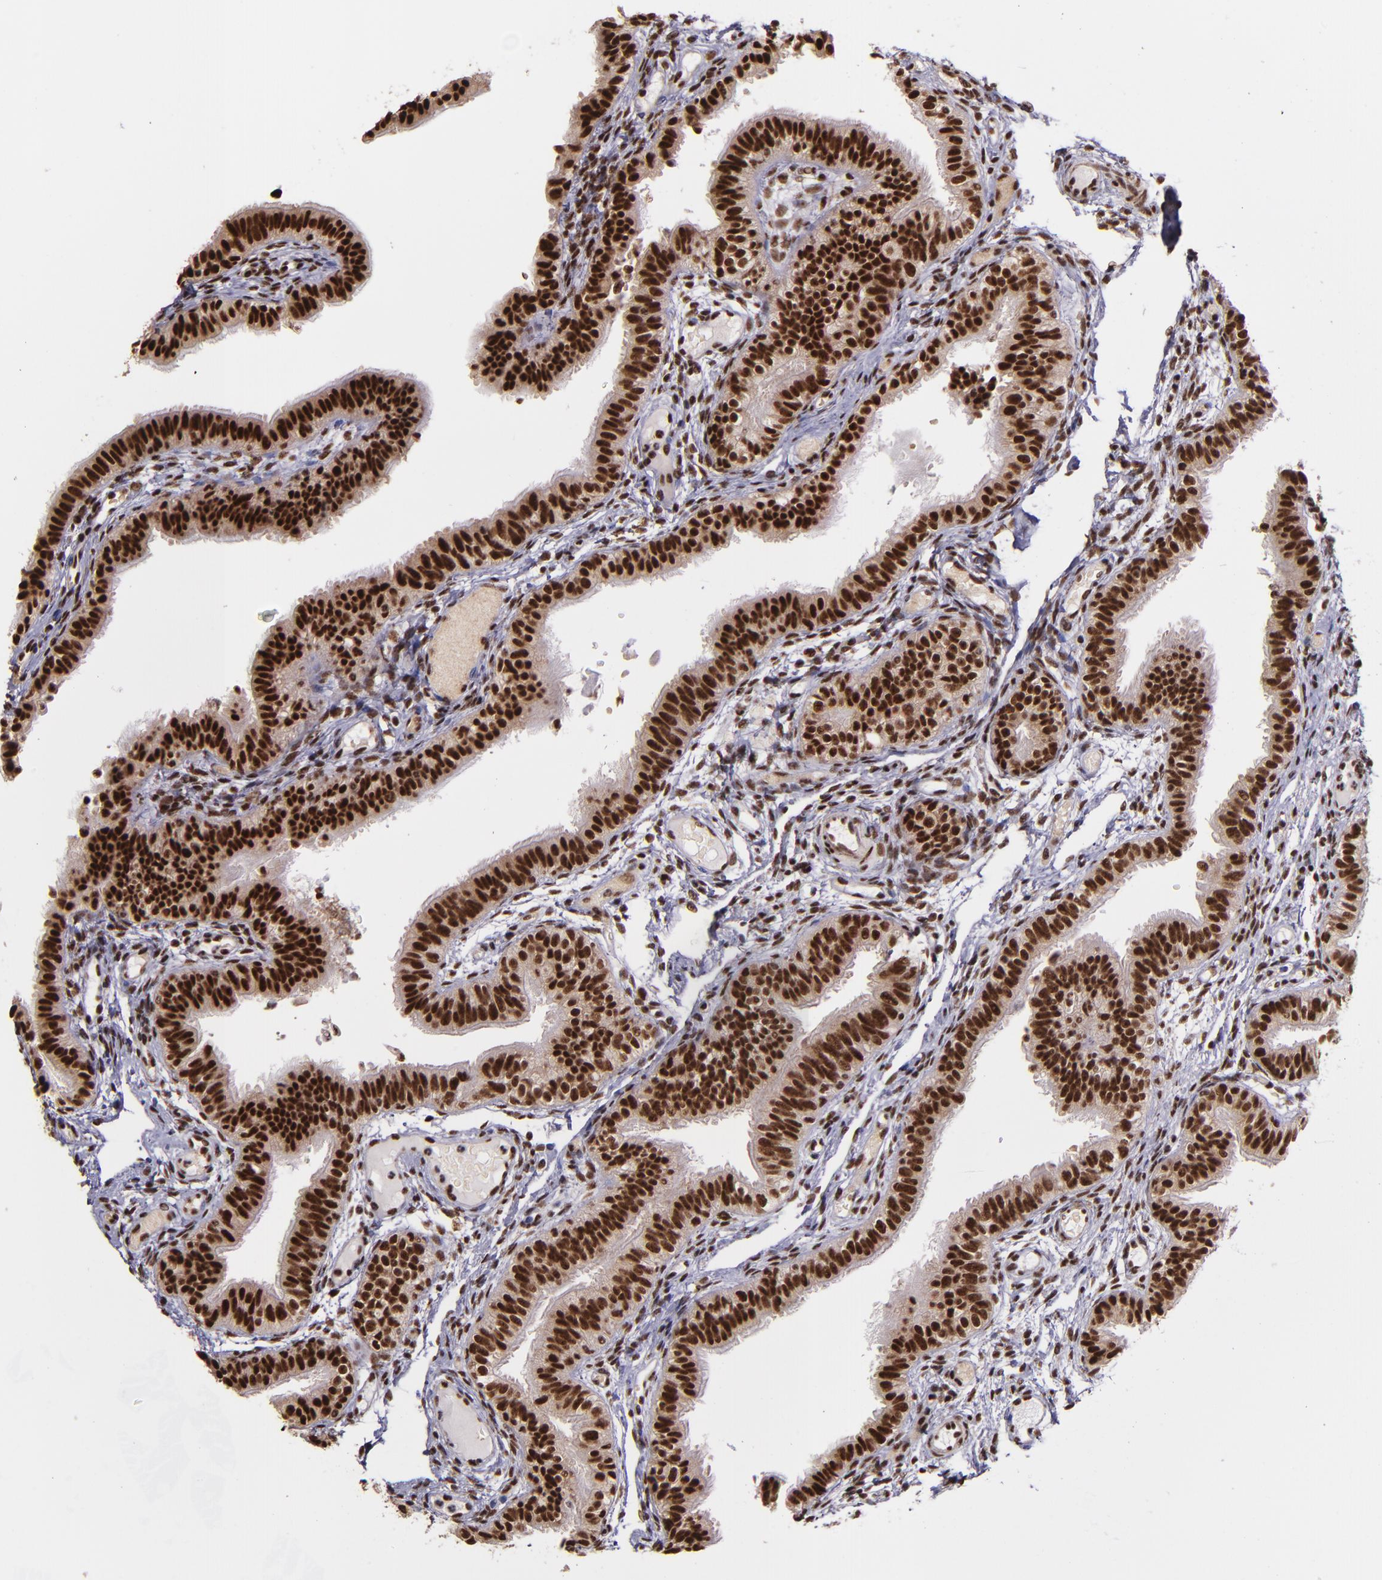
{"staining": {"intensity": "strong", "quantity": ">75%", "location": "cytoplasmic/membranous,nuclear"}, "tissue": "fallopian tube", "cell_type": "Glandular cells", "image_type": "normal", "snomed": [{"axis": "morphology", "description": "Normal tissue, NOS"}, {"axis": "morphology", "description": "Dermoid, NOS"}, {"axis": "topography", "description": "Fallopian tube"}], "caption": "Immunohistochemistry (IHC) image of benign fallopian tube: human fallopian tube stained using IHC displays high levels of strong protein expression localized specifically in the cytoplasmic/membranous,nuclear of glandular cells, appearing as a cytoplasmic/membranous,nuclear brown color.", "gene": "PQBP1", "patient": {"sex": "female", "age": 33}}